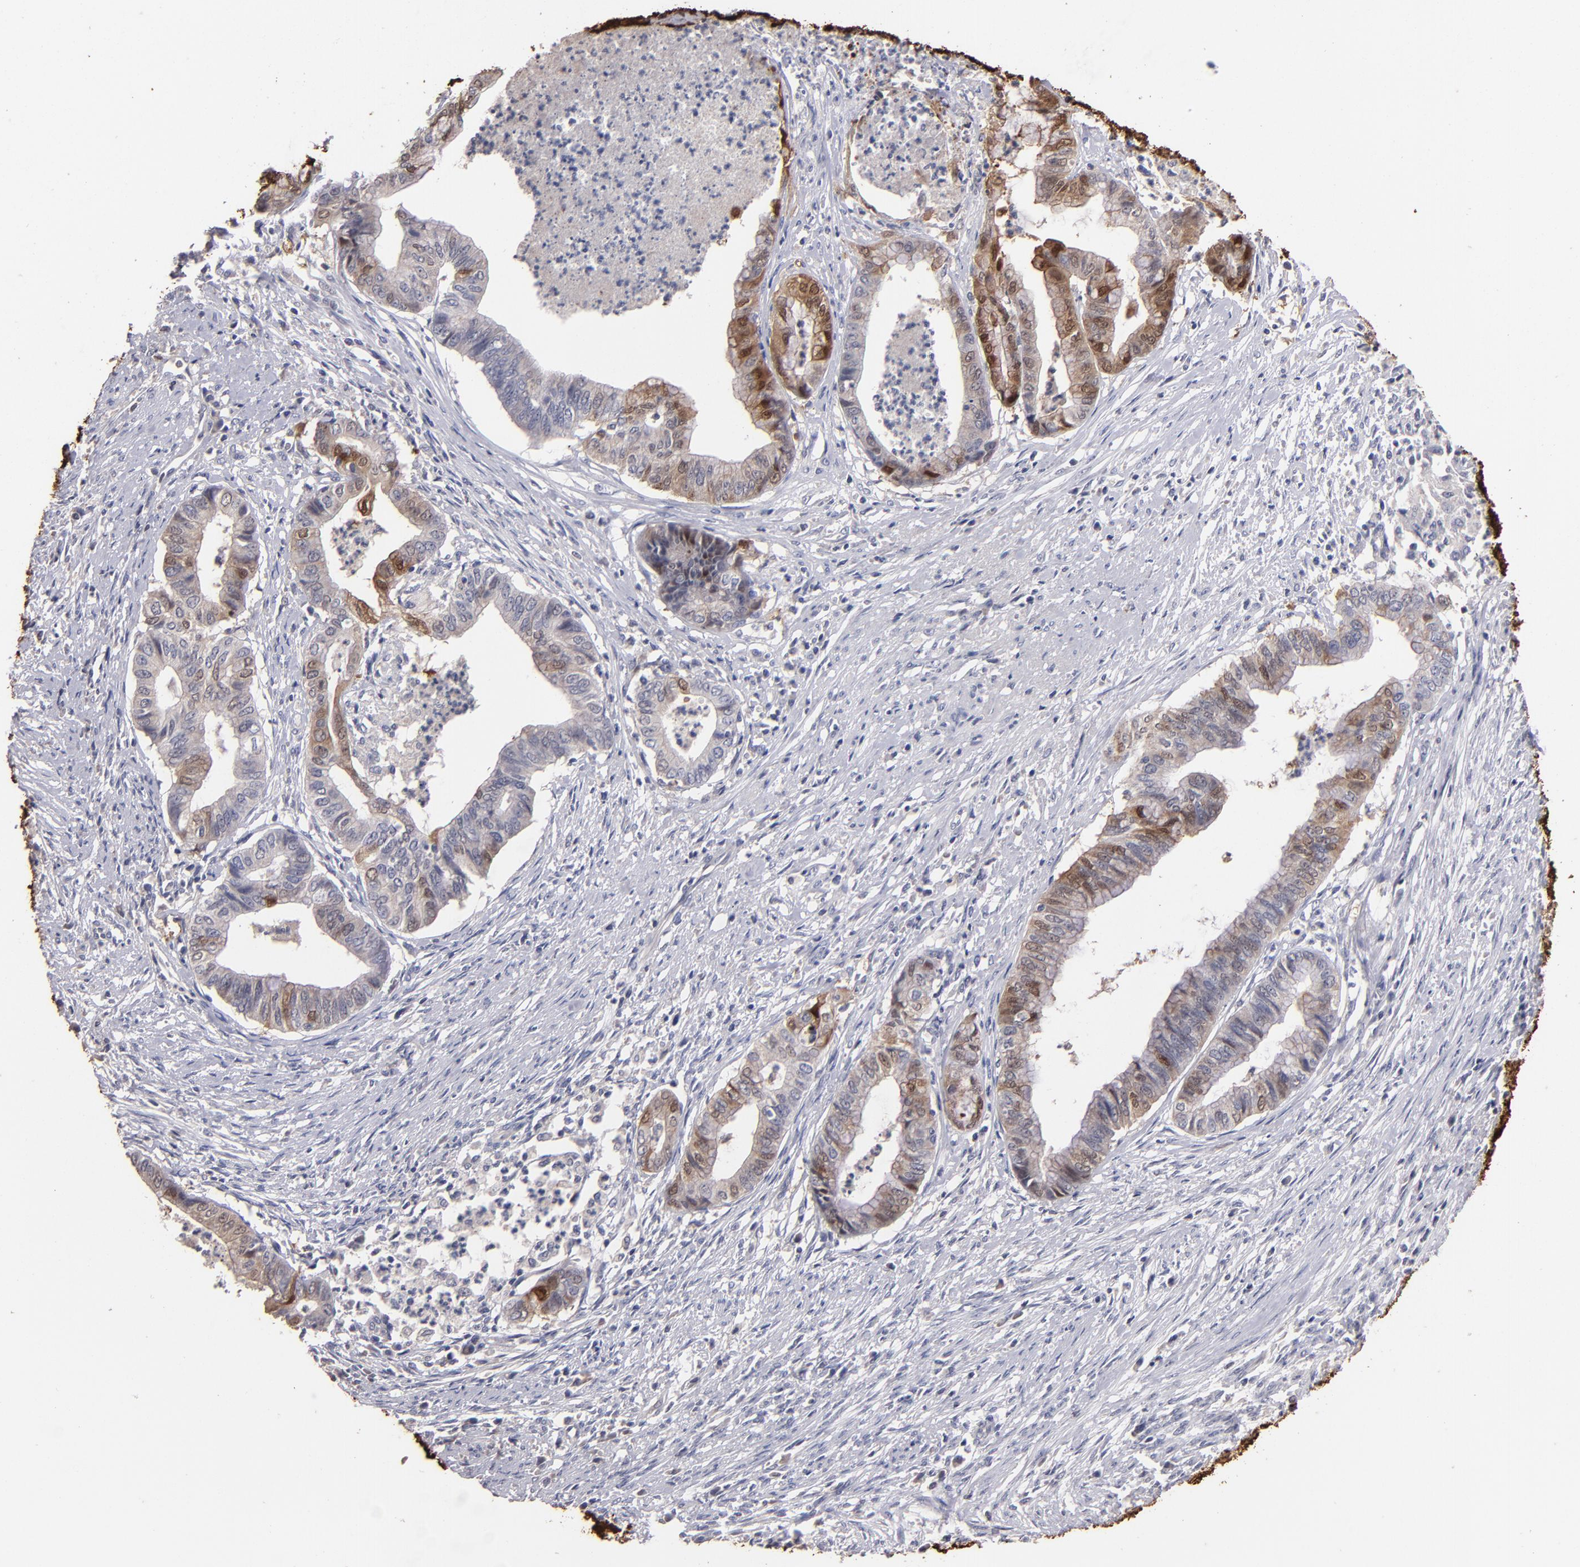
{"staining": {"intensity": "moderate", "quantity": "<25%", "location": "cytoplasmic/membranous,nuclear"}, "tissue": "endometrial cancer", "cell_type": "Tumor cells", "image_type": "cancer", "snomed": [{"axis": "morphology", "description": "Necrosis, NOS"}, {"axis": "morphology", "description": "Adenocarcinoma, NOS"}, {"axis": "topography", "description": "Endometrium"}], "caption": "A photomicrograph of adenocarcinoma (endometrial) stained for a protein exhibits moderate cytoplasmic/membranous and nuclear brown staining in tumor cells.", "gene": "S100A1", "patient": {"sex": "female", "age": 79}}